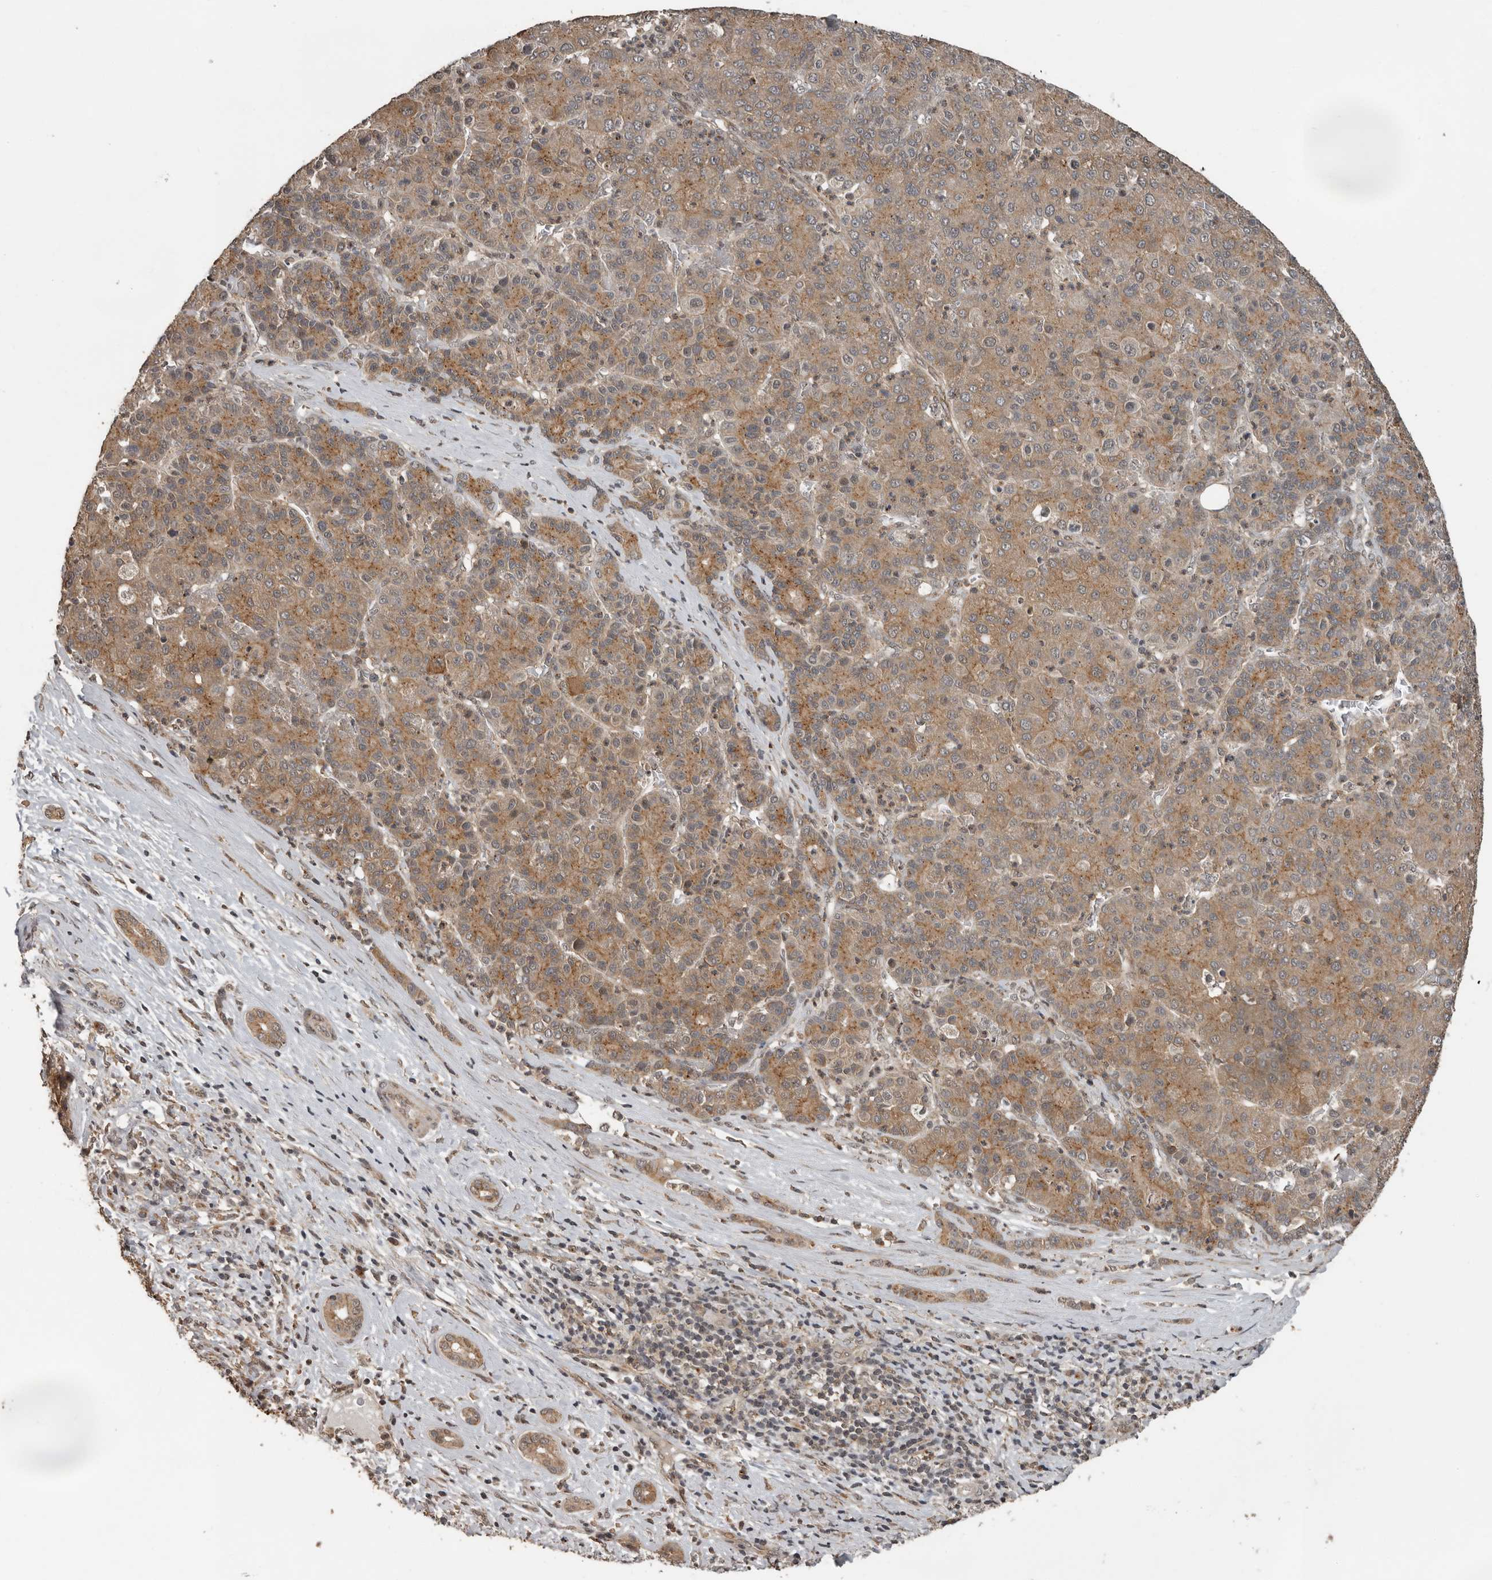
{"staining": {"intensity": "moderate", "quantity": ">75%", "location": "cytoplasmic/membranous"}, "tissue": "liver cancer", "cell_type": "Tumor cells", "image_type": "cancer", "snomed": [{"axis": "morphology", "description": "Carcinoma, Hepatocellular, NOS"}, {"axis": "topography", "description": "Liver"}], "caption": "Immunohistochemical staining of liver cancer displays medium levels of moderate cytoplasmic/membranous protein staining in approximately >75% of tumor cells. (Stains: DAB in brown, nuclei in blue, Microscopy: brightfield microscopy at high magnification).", "gene": "CEP350", "patient": {"sex": "male", "age": 65}}